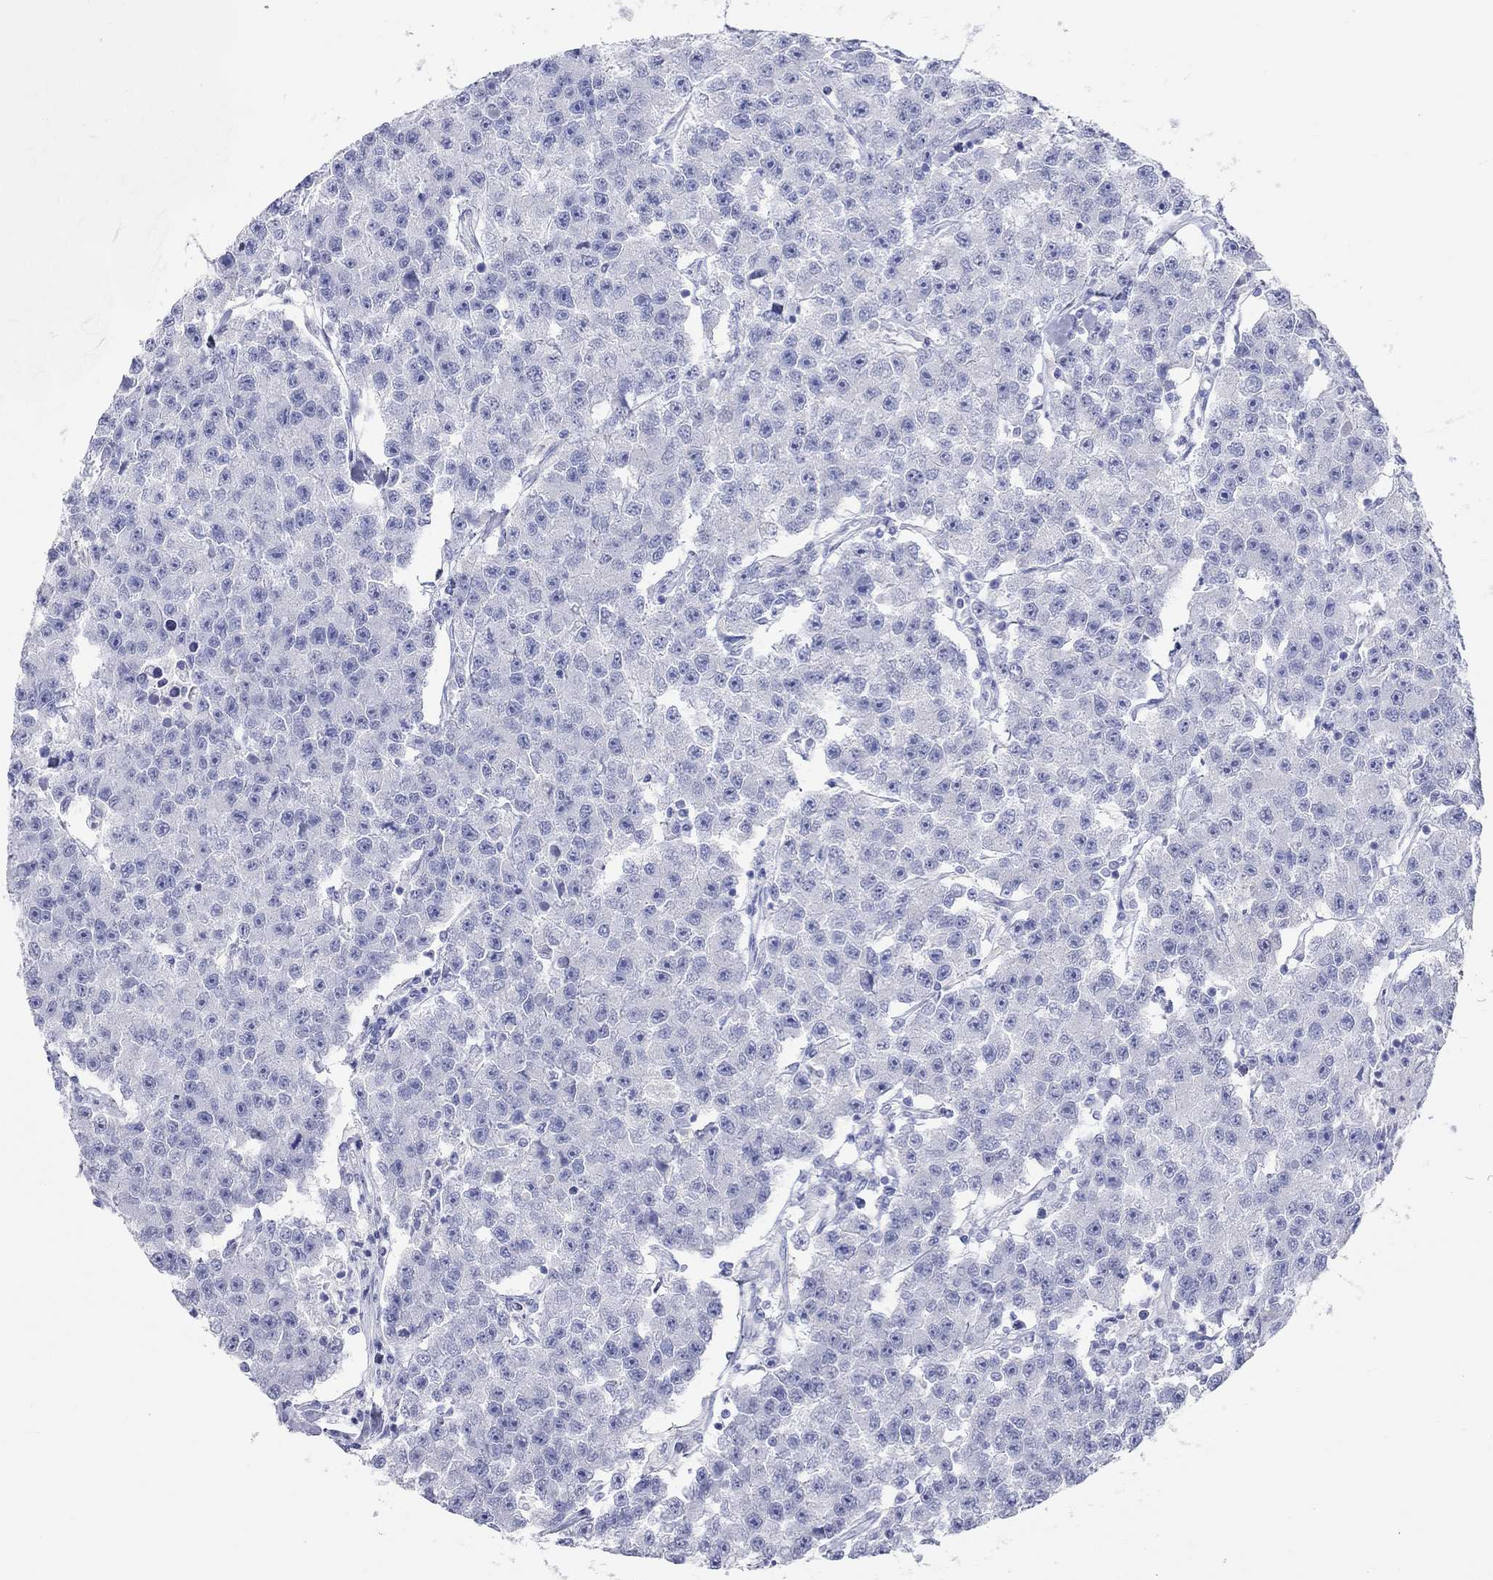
{"staining": {"intensity": "negative", "quantity": "none", "location": "none"}, "tissue": "testis cancer", "cell_type": "Tumor cells", "image_type": "cancer", "snomed": [{"axis": "morphology", "description": "Seminoma, NOS"}, {"axis": "topography", "description": "Testis"}], "caption": "Immunohistochemistry (IHC) histopathology image of neoplastic tissue: human testis cancer (seminoma) stained with DAB reveals no significant protein staining in tumor cells.", "gene": "SPATA9", "patient": {"sex": "male", "age": 59}}